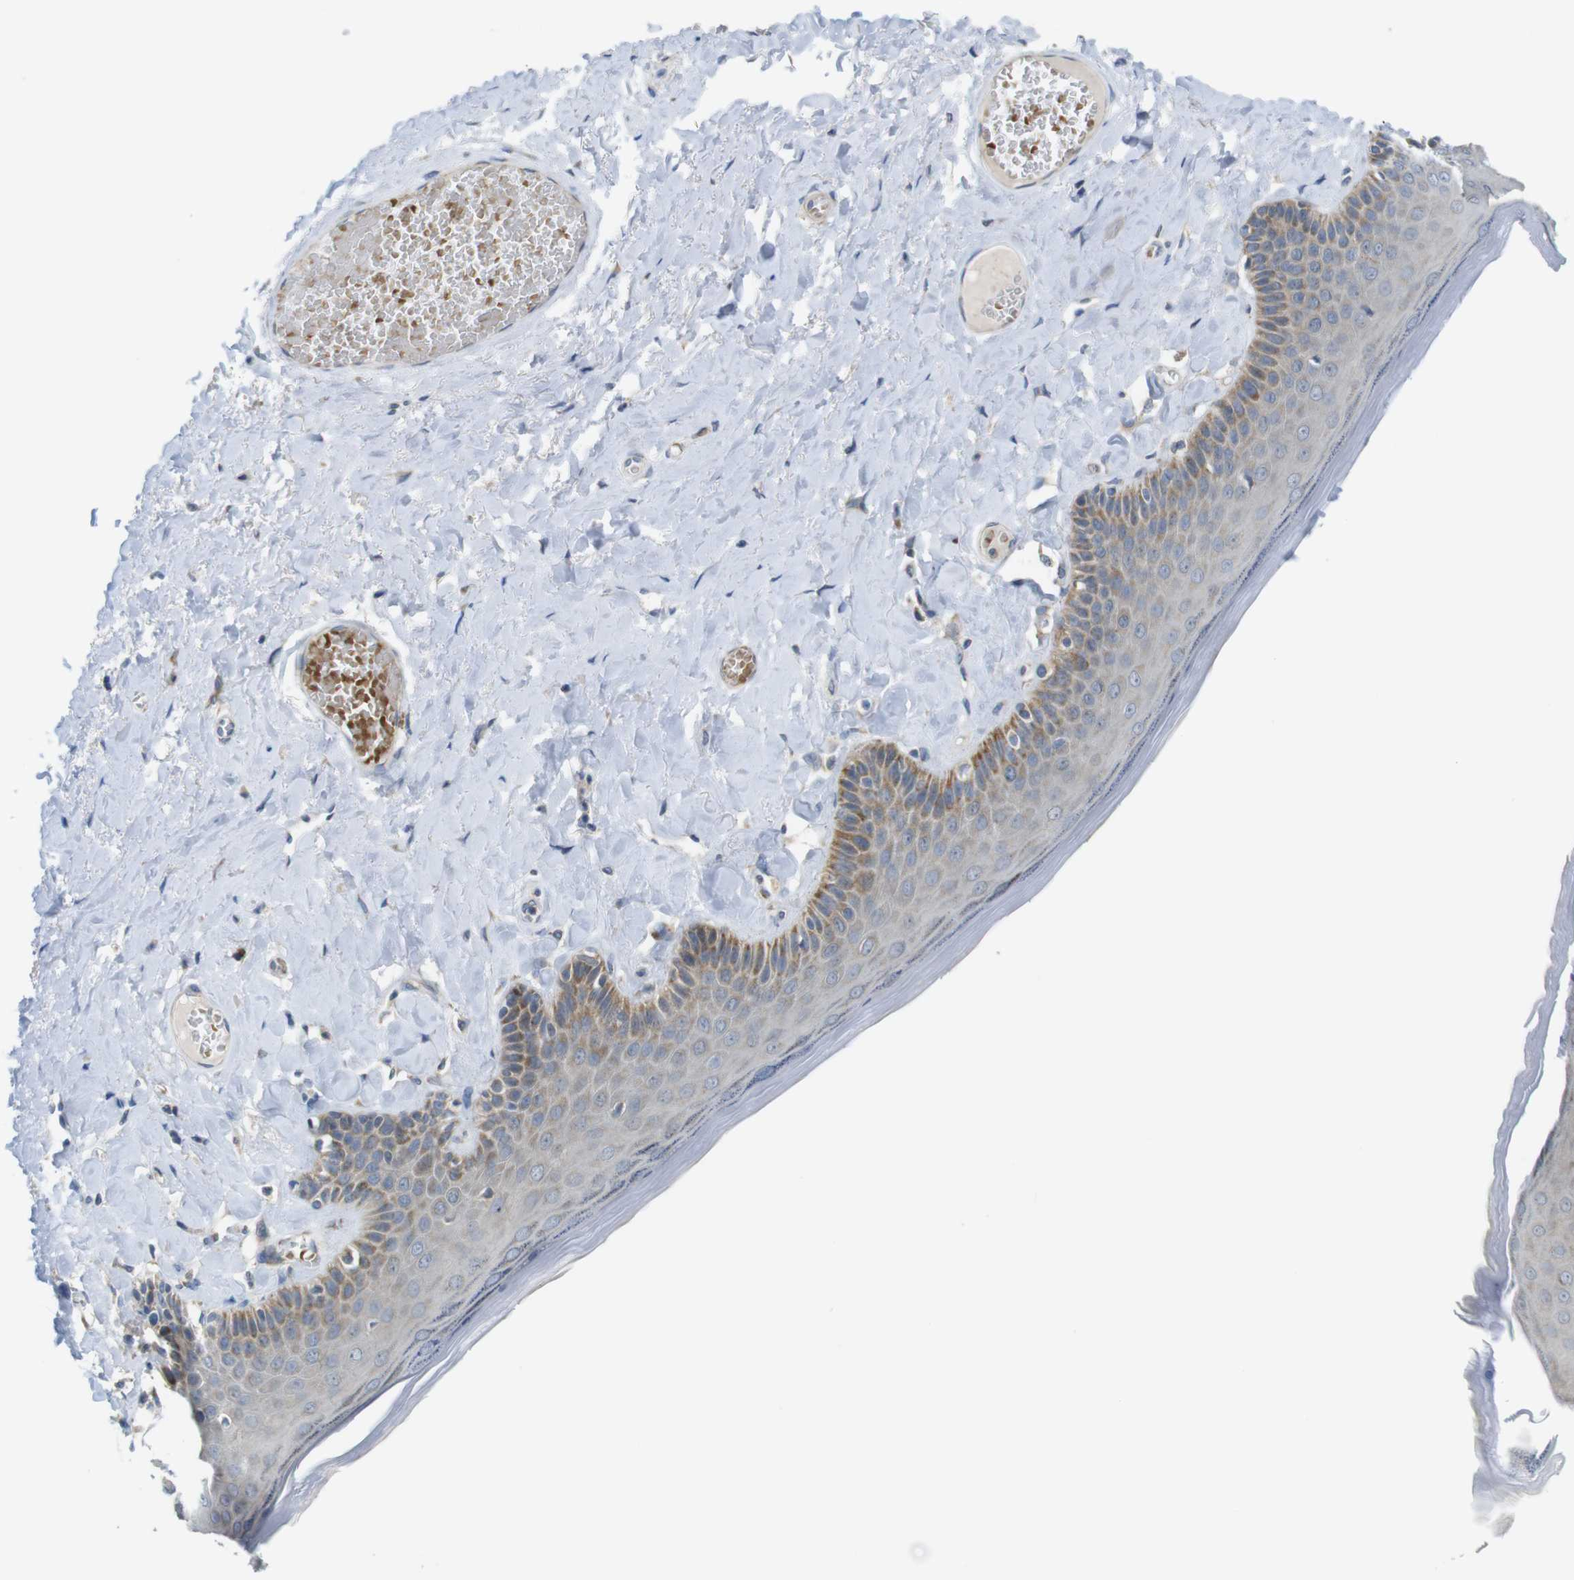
{"staining": {"intensity": "moderate", "quantity": "25%-75%", "location": "cytoplasmic/membranous"}, "tissue": "skin", "cell_type": "Epidermal cells", "image_type": "normal", "snomed": [{"axis": "morphology", "description": "Normal tissue, NOS"}, {"axis": "topography", "description": "Anal"}], "caption": "Immunohistochemistry (IHC) (DAB) staining of benign human skin displays moderate cytoplasmic/membranous protein positivity in about 25%-75% of epidermal cells.", "gene": "MARCHF1", "patient": {"sex": "male", "age": 69}}